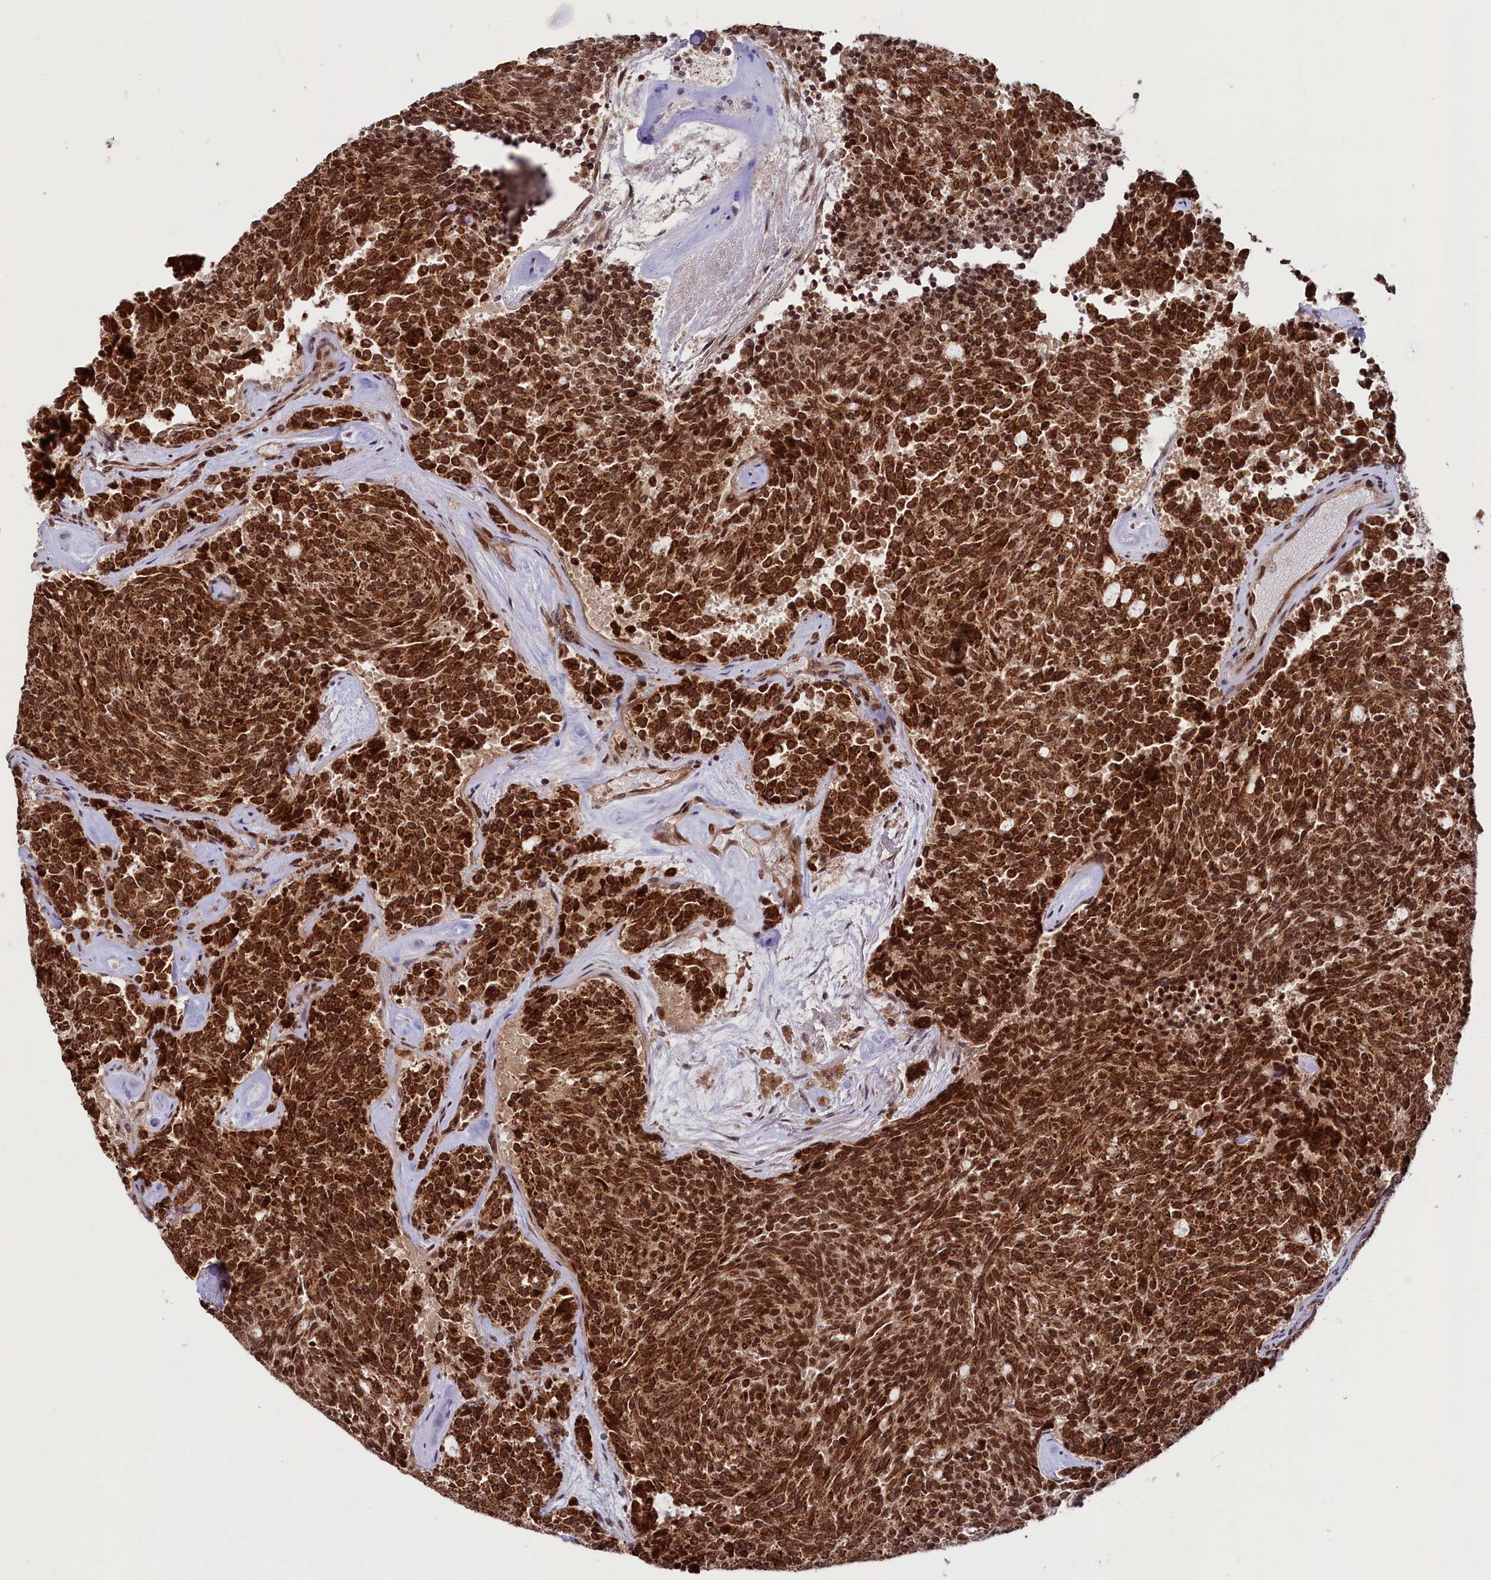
{"staining": {"intensity": "strong", "quantity": ">75%", "location": "cytoplasmic/membranous,nuclear"}, "tissue": "carcinoid", "cell_type": "Tumor cells", "image_type": "cancer", "snomed": [{"axis": "morphology", "description": "Carcinoid, malignant, NOS"}, {"axis": "topography", "description": "Pancreas"}], "caption": "The histopathology image displays a brown stain indicating the presence of a protein in the cytoplasmic/membranous and nuclear of tumor cells in carcinoid.", "gene": "PHC3", "patient": {"sex": "female", "age": 54}}